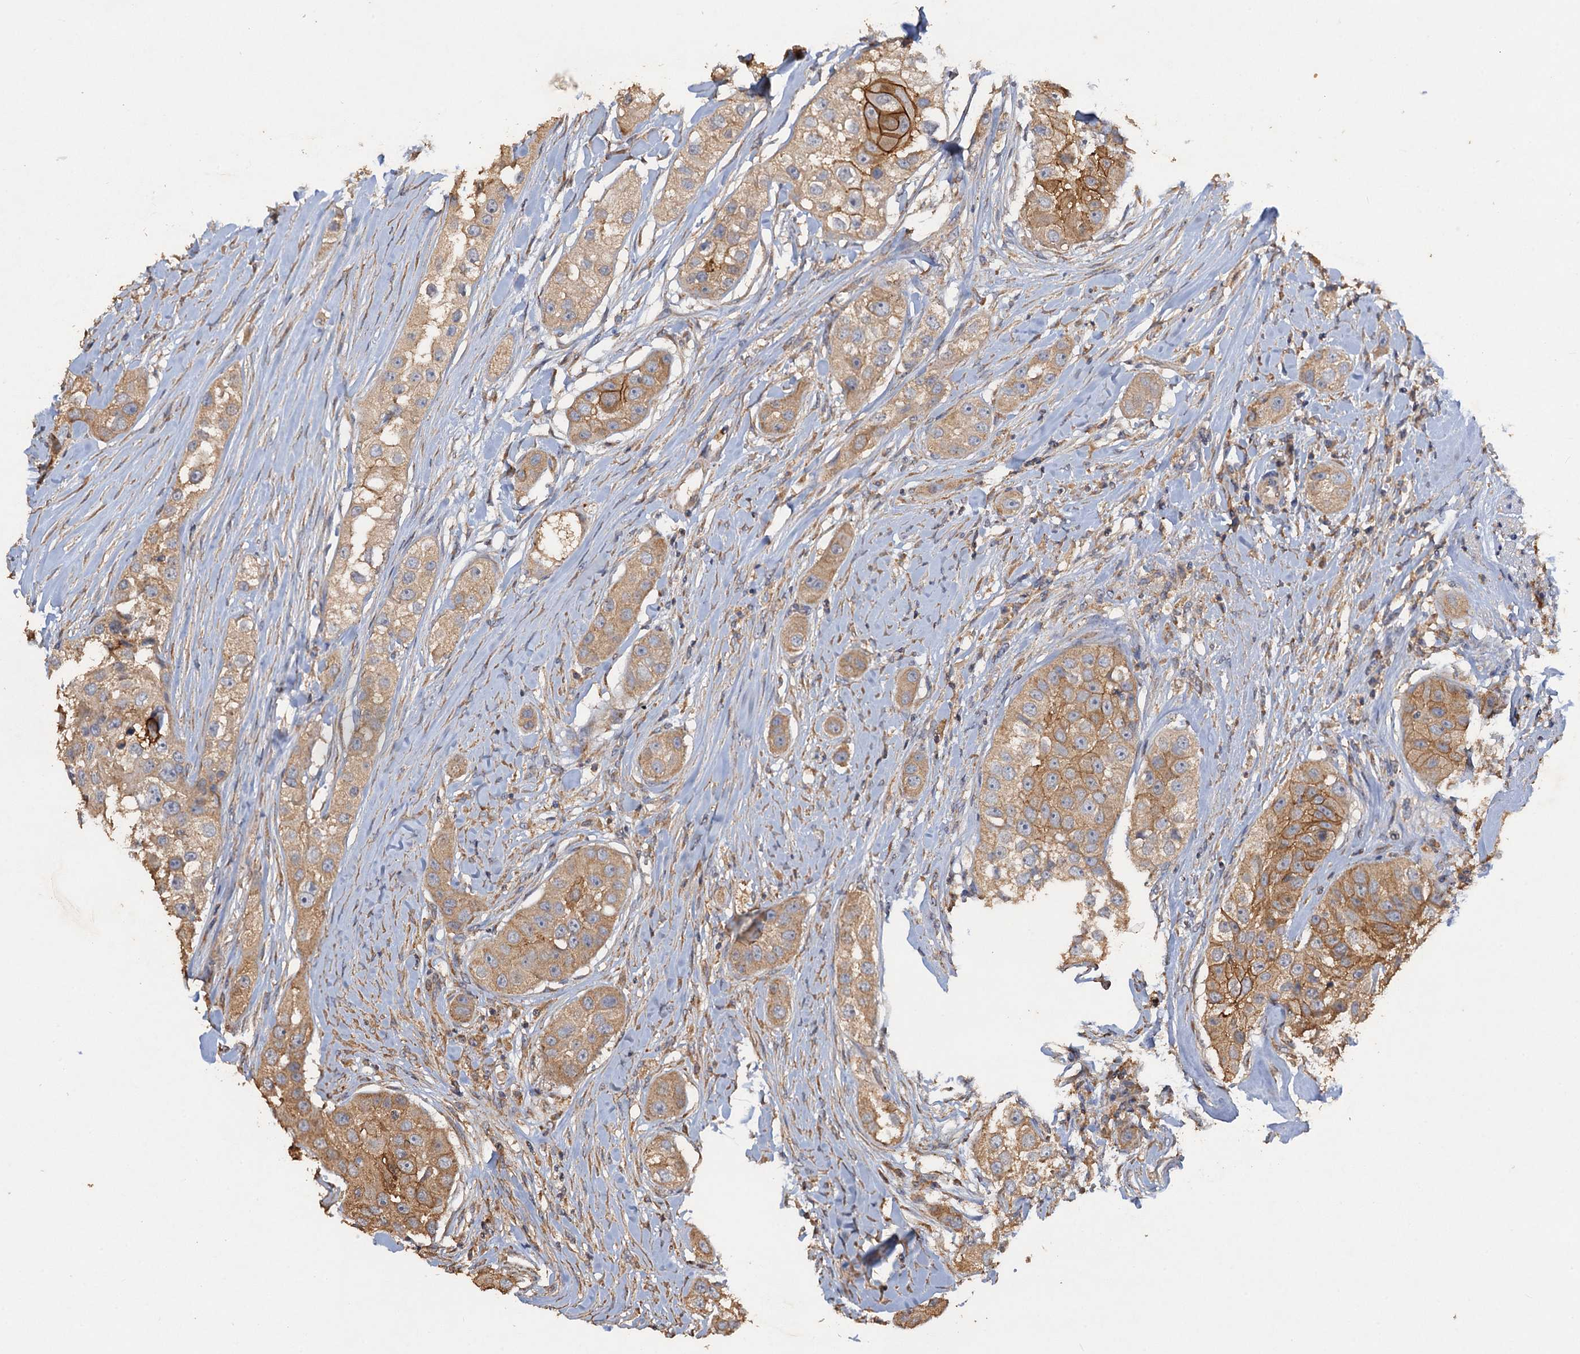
{"staining": {"intensity": "moderate", "quantity": ">75%", "location": "cytoplasmic/membranous"}, "tissue": "head and neck cancer", "cell_type": "Tumor cells", "image_type": "cancer", "snomed": [{"axis": "morphology", "description": "Normal tissue, NOS"}, {"axis": "morphology", "description": "Squamous cell carcinoma, NOS"}, {"axis": "topography", "description": "Skeletal muscle"}, {"axis": "topography", "description": "Head-Neck"}], "caption": "Head and neck cancer (squamous cell carcinoma) stained for a protein (brown) exhibits moderate cytoplasmic/membranous positive expression in about >75% of tumor cells.", "gene": "SCUBE3", "patient": {"sex": "male", "age": 51}}